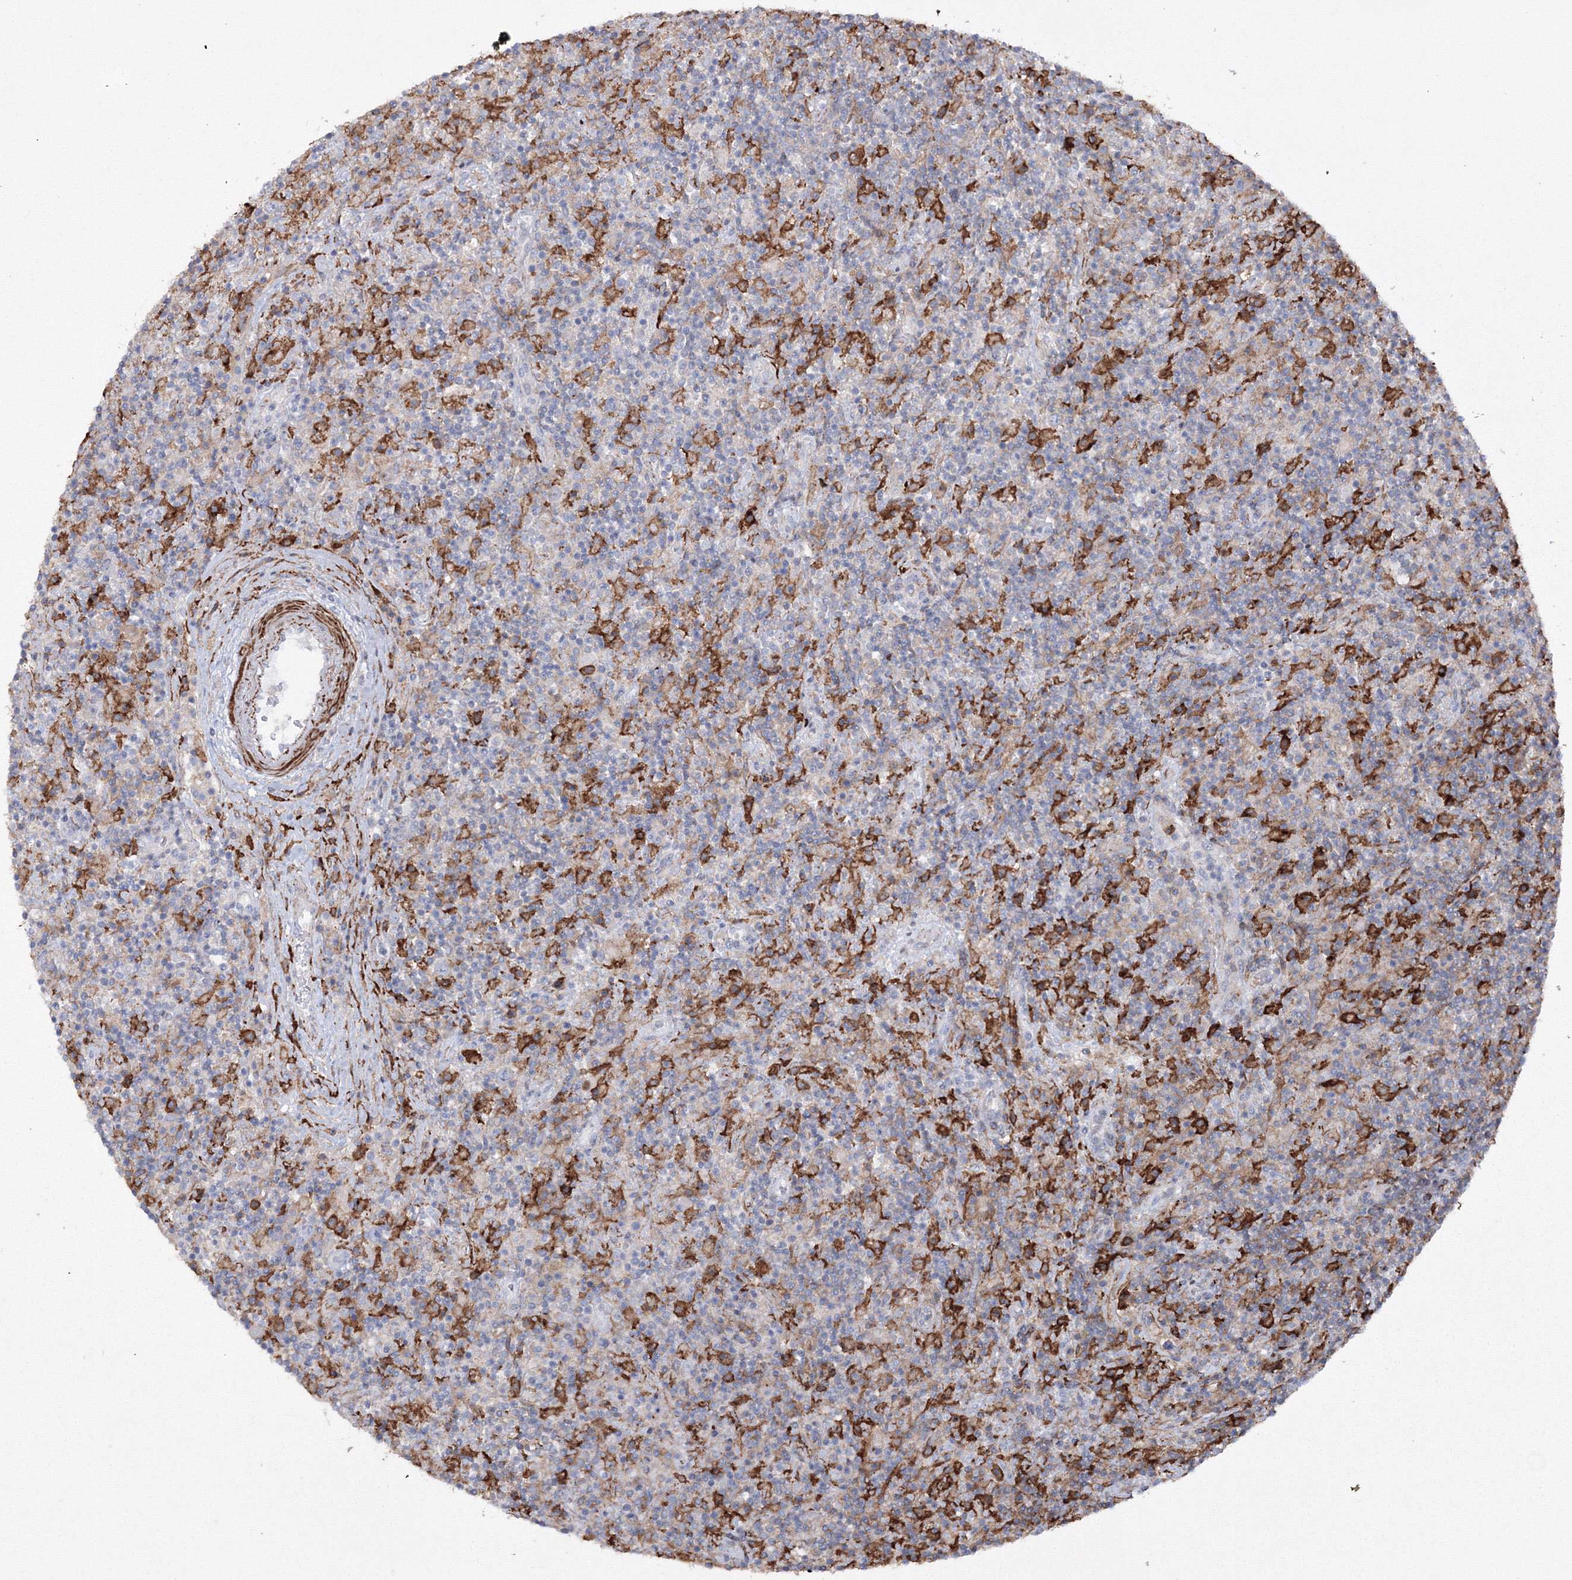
{"staining": {"intensity": "moderate", "quantity": "<25%", "location": "cytoplasmic/membranous"}, "tissue": "lymphoma", "cell_type": "Tumor cells", "image_type": "cancer", "snomed": [{"axis": "morphology", "description": "Hodgkin's disease, NOS"}, {"axis": "topography", "description": "Lymph node"}], "caption": "Protein expression analysis of human Hodgkin's disease reveals moderate cytoplasmic/membranous expression in about <25% of tumor cells. Ihc stains the protein in brown and the nuclei are stained blue.", "gene": "GPR82", "patient": {"sex": "male", "age": 70}}